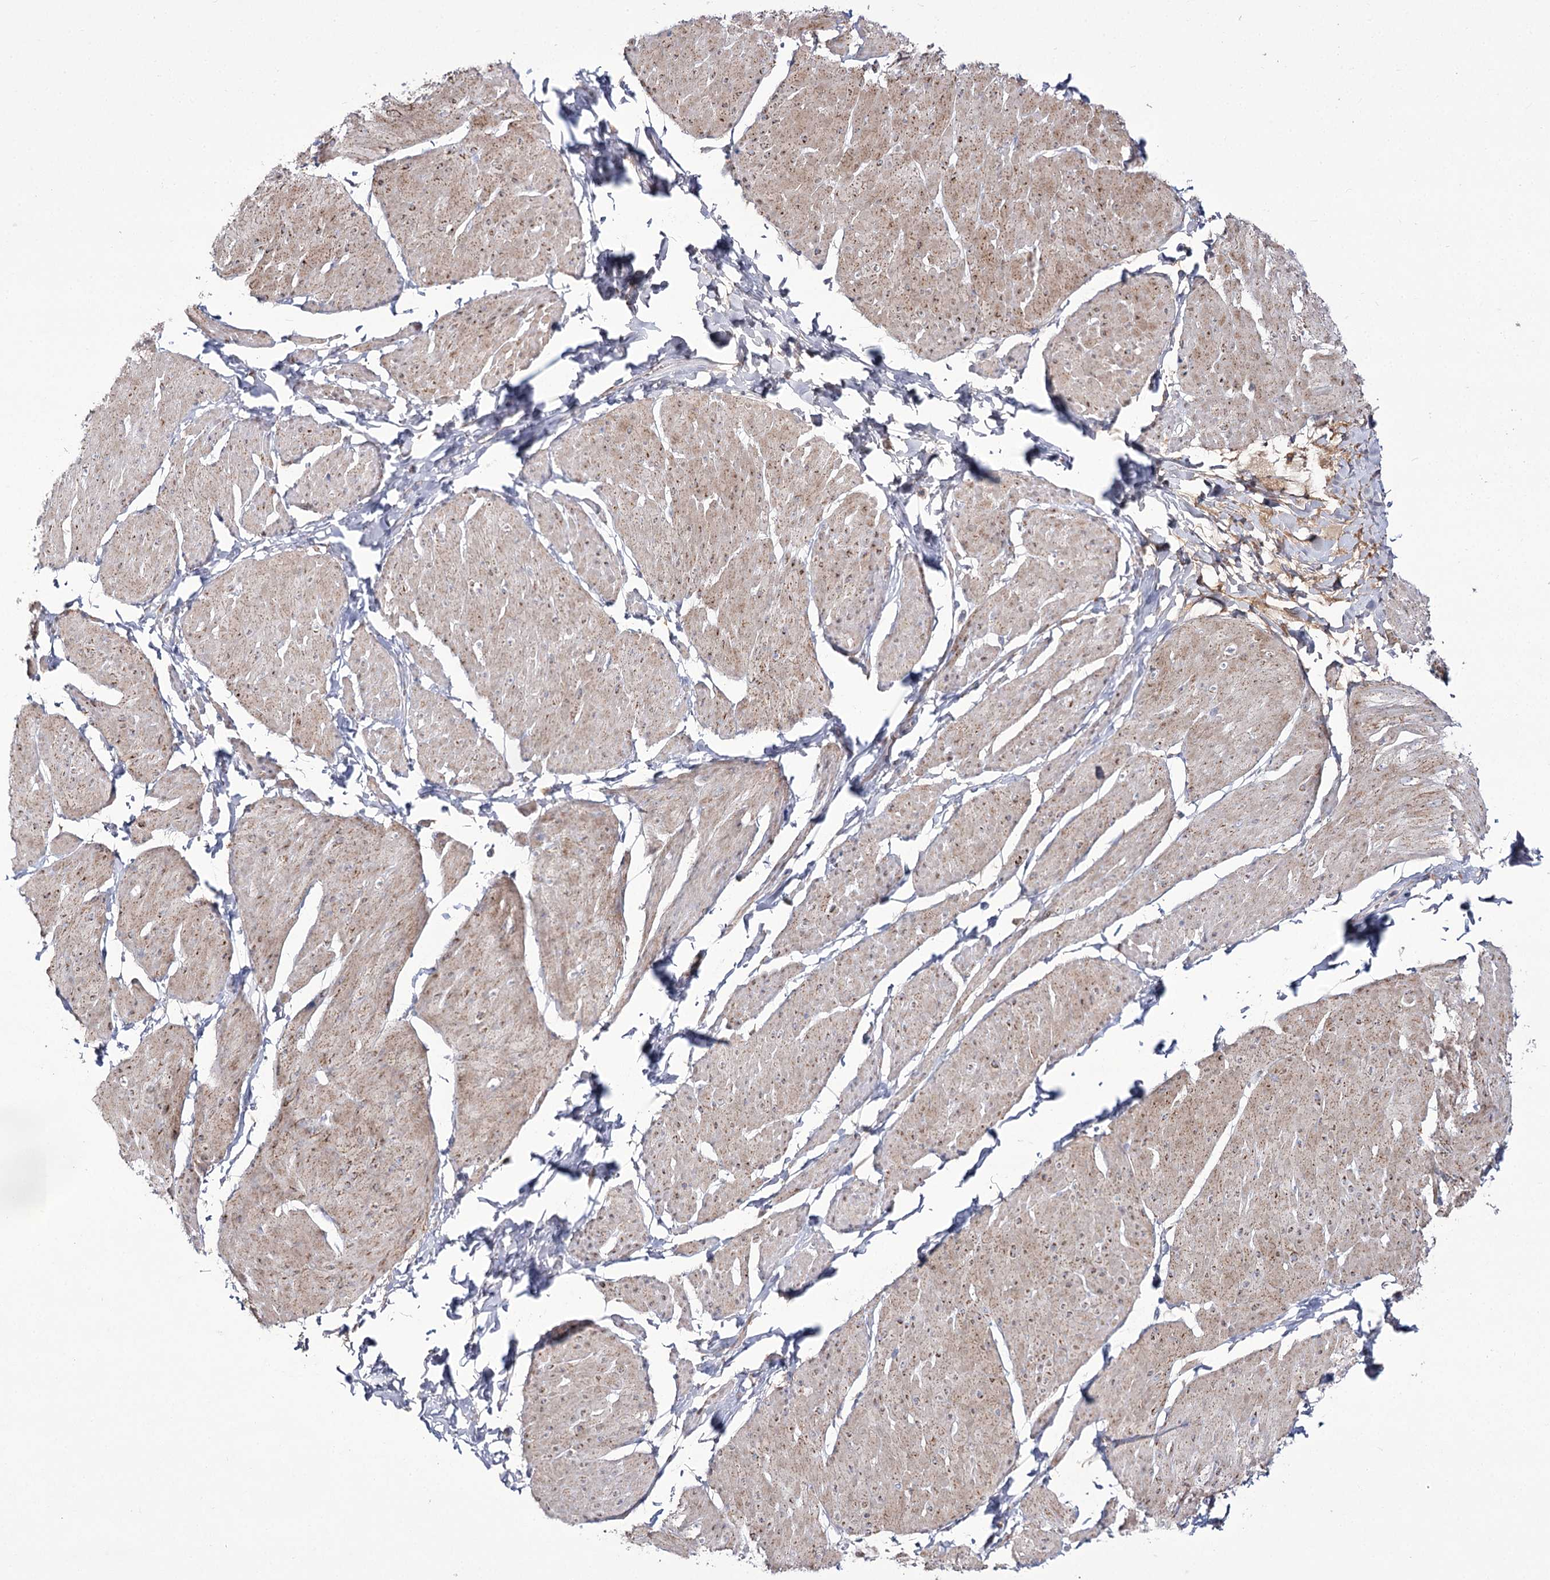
{"staining": {"intensity": "weak", "quantity": "25%-75%", "location": "cytoplasmic/membranous"}, "tissue": "smooth muscle", "cell_type": "Smooth muscle cells", "image_type": "normal", "snomed": [{"axis": "morphology", "description": "Urothelial carcinoma, High grade"}, {"axis": "topography", "description": "Urinary bladder"}], "caption": "Approximately 25%-75% of smooth muscle cells in normal smooth muscle show weak cytoplasmic/membranous protein positivity as visualized by brown immunohistochemical staining.", "gene": "NADK2", "patient": {"sex": "male", "age": 46}}